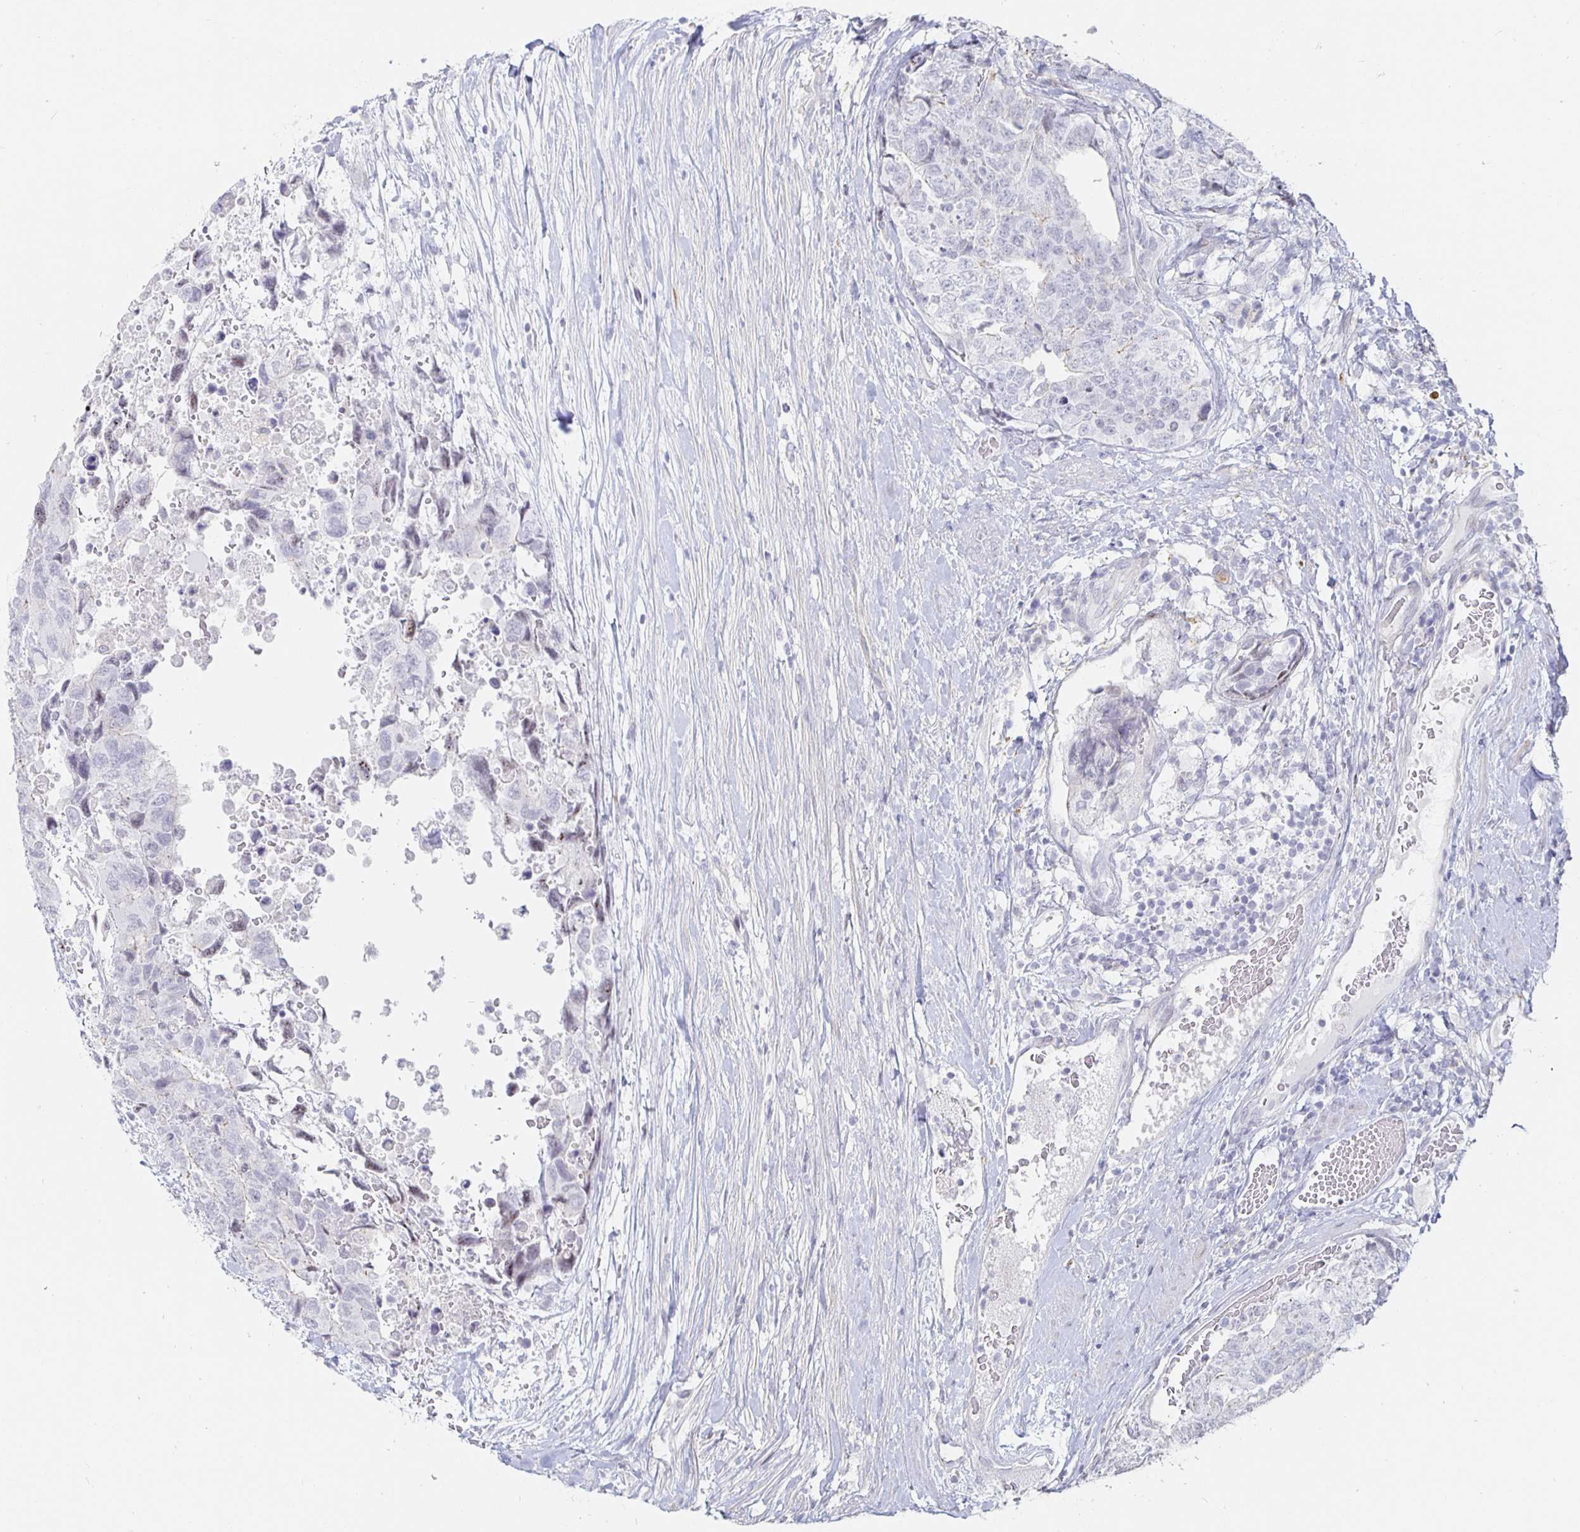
{"staining": {"intensity": "negative", "quantity": "none", "location": "none"}, "tissue": "testis cancer", "cell_type": "Tumor cells", "image_type": "cancer", "snomed": [{"axis": "morphology", "description": "Carcinoma, Embryonal, NOS"}, {"axis": "topography", "description": "Testis"}], "caption": "DAB immunohistochemical staining of testis cancer (embryonal carcinoma) displays no significant expression in tumor cells.", "gene": "S100G", "patient": {"sex": "male", "age": 24}}